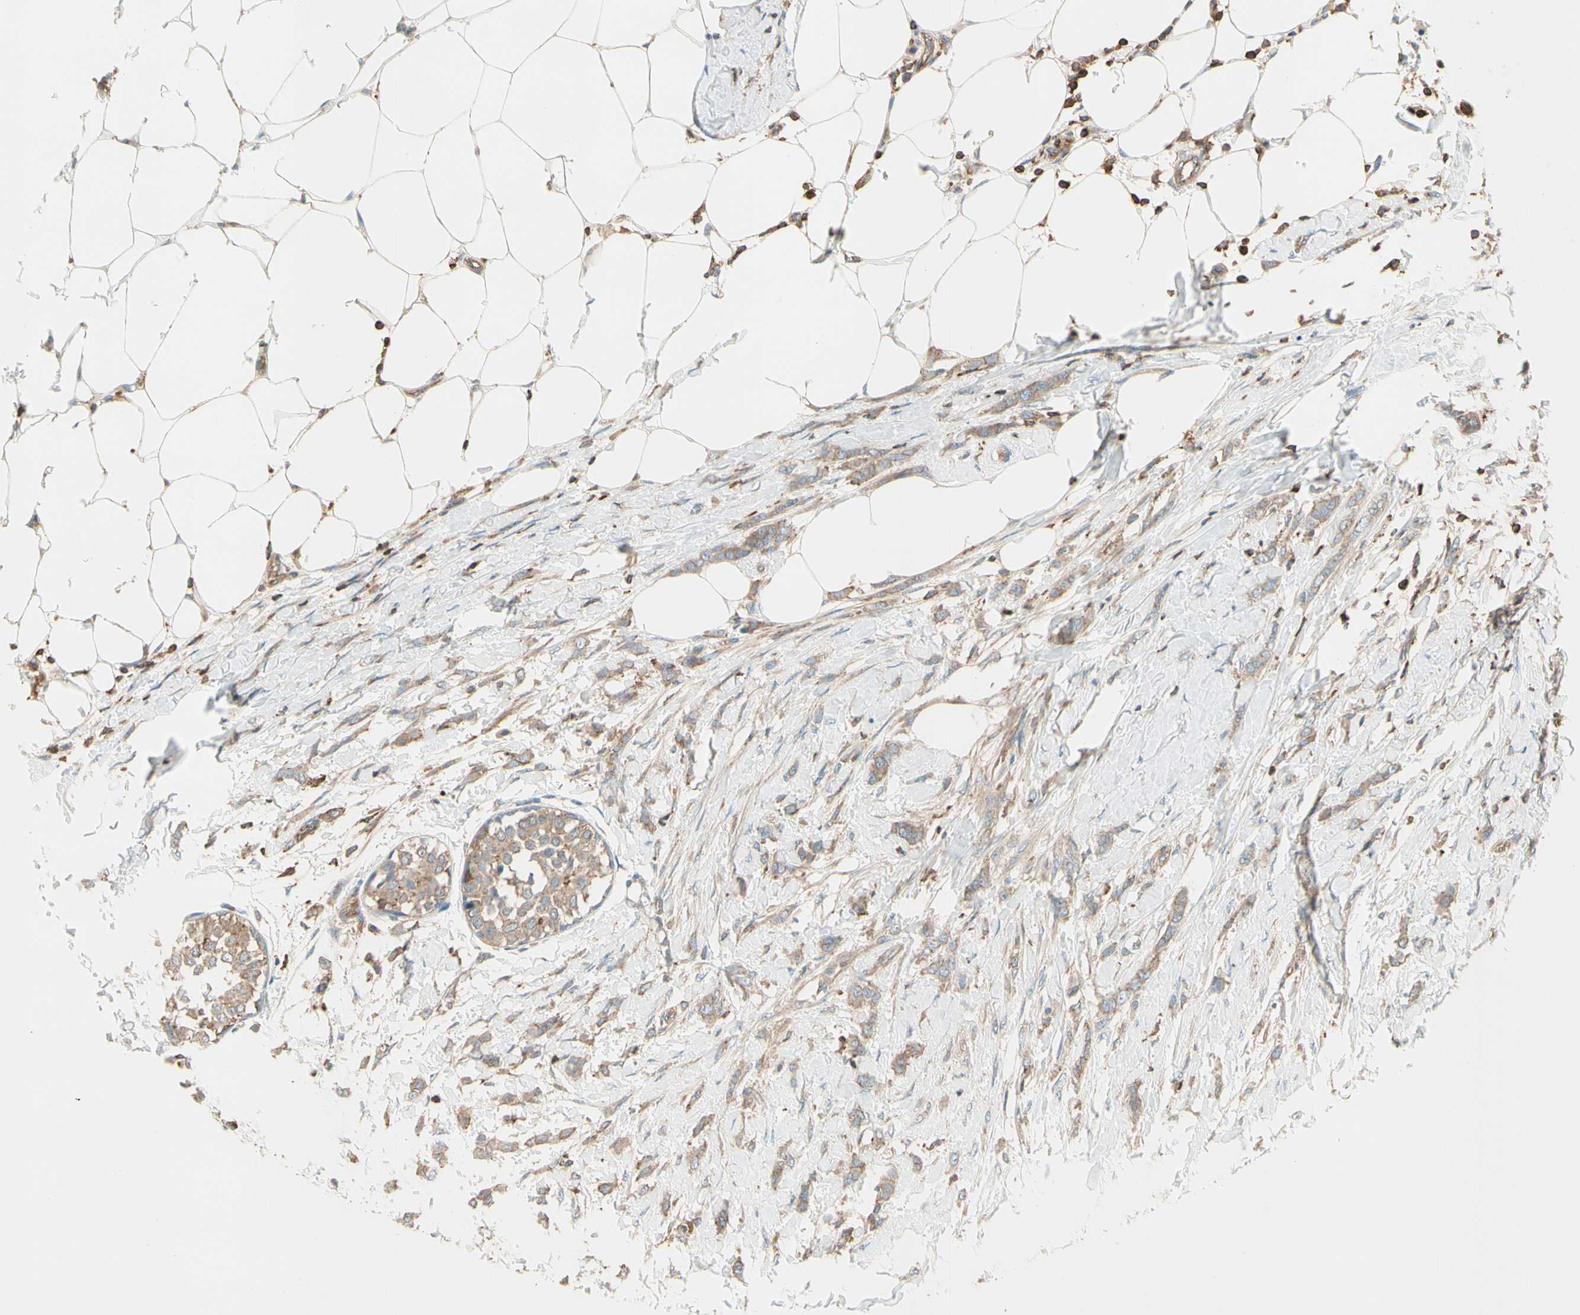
{"staining": {"intensity": "weak", "quantity": ">75%", "location": "cytoplasmic/membranous"}, "tissue": "breast cancer", "cell_type": "Tumor cells", "image_type": "cancer", "snomed": [{"axis": "morphology", "description": "Lobular carcinoma, in situ"}, {"axis": "morphology", "description": "Lobular carcinoma"}, {"axis": "topography", "description": "Breast"}], "caption": "Immunohistochemical staining of breast cancer shows weak cytoplasmic/membranous protein staining in approximately >75% of tumor cells. The protein is shown in brown color, while the nuclei are stained blue.", "gene": "CAPZA2", "patient": {"sex": "female", "age": 41}}